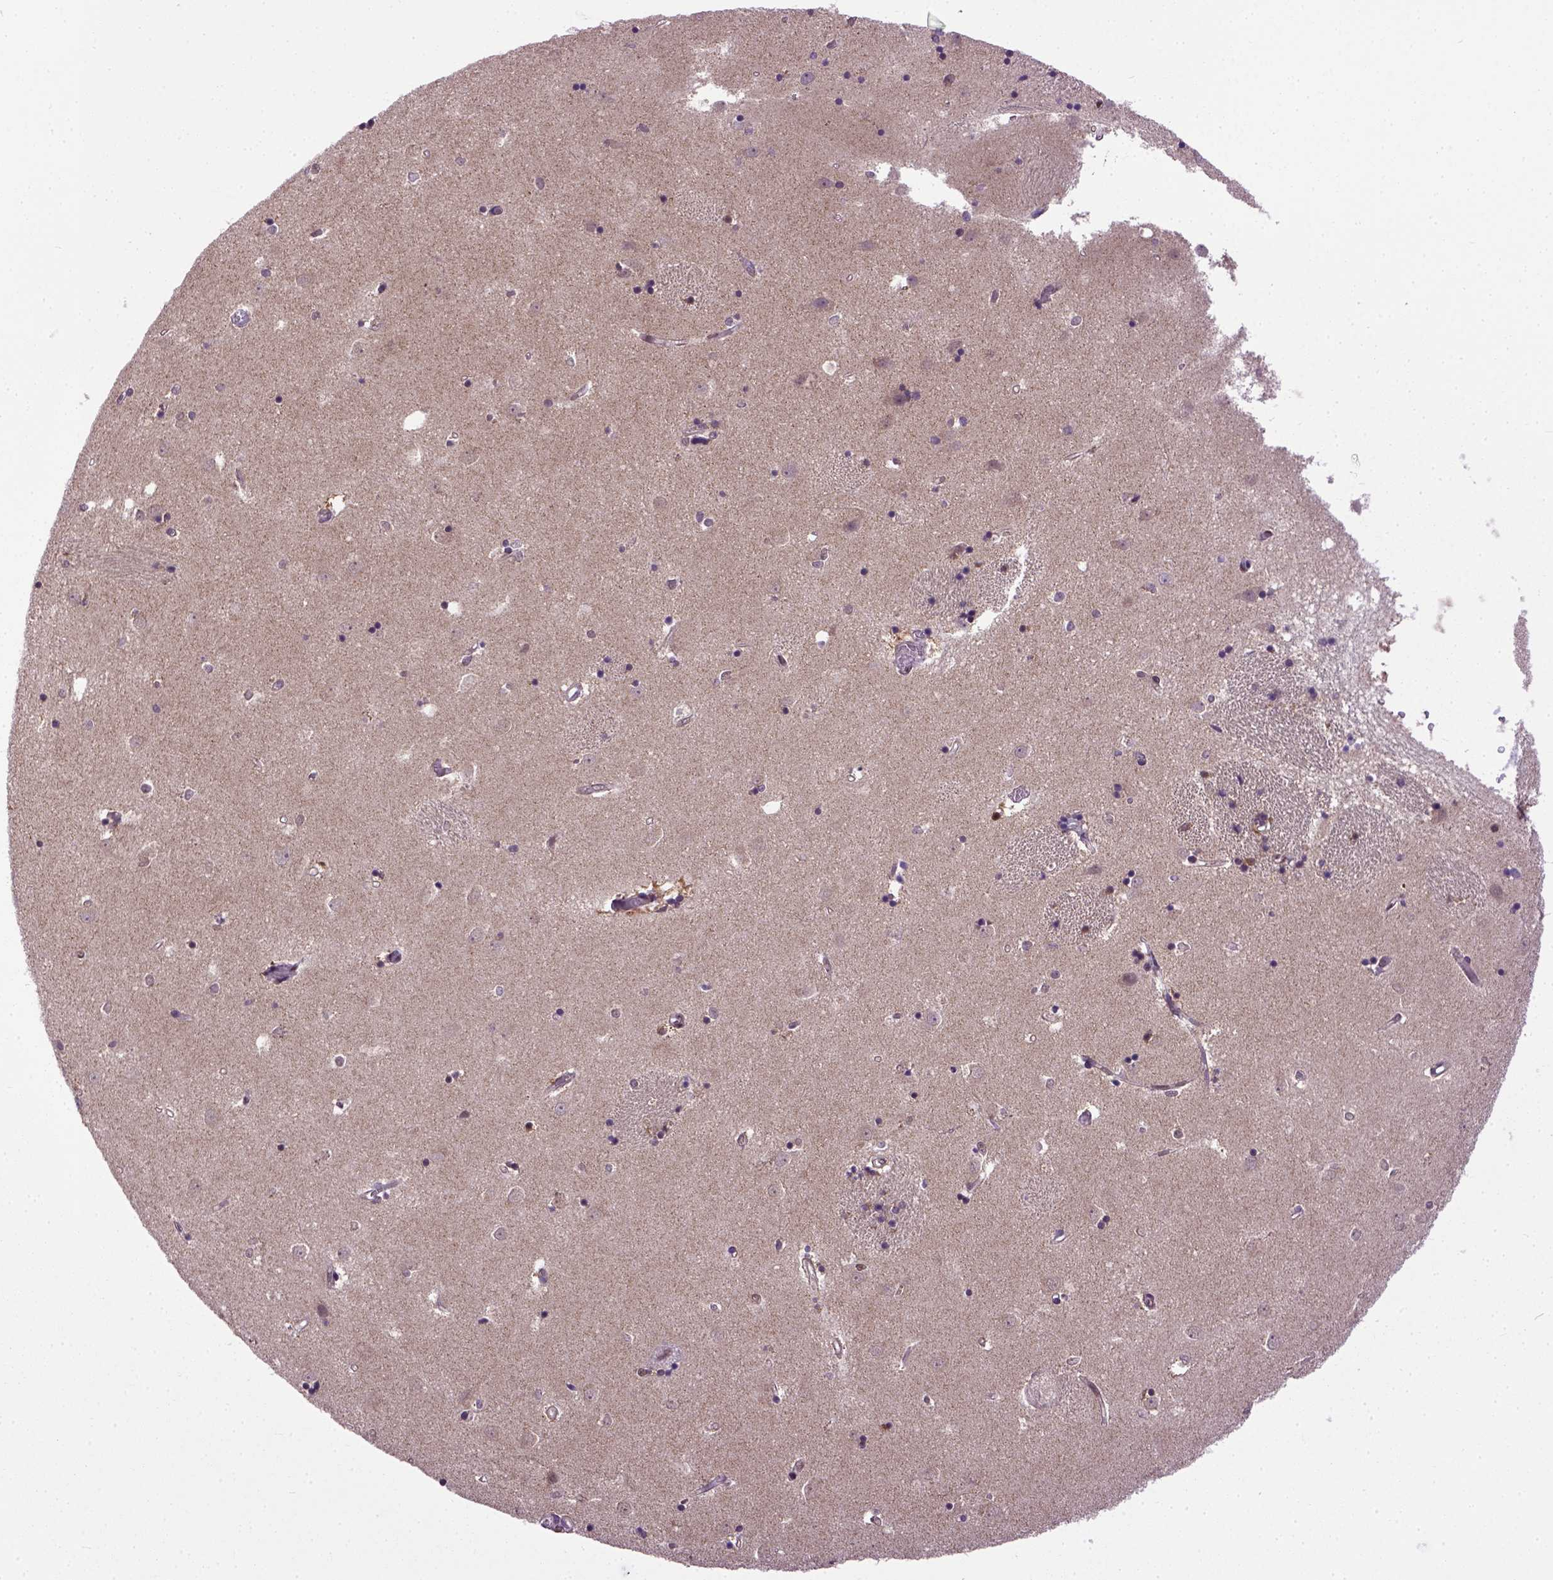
{"staining": {"intensity": "moderate", "quantity": "<25%", "location": "nuclear"}, "tissue": "caudate", "cell_type": "Glial cells", "image_type": "normal", "snomed": [{"axis": "morphology", "description": "Normal tissue, NOS"}, {"axis": "topography", "description": "Lateral ventricle wall"}], "caption": "Human caudate stained with a brown dye reveals moderate nuclear positive expression in about <25% of glial cells.", "gene": "UBA3", "patient": {"sex": "male", "age": 54}}